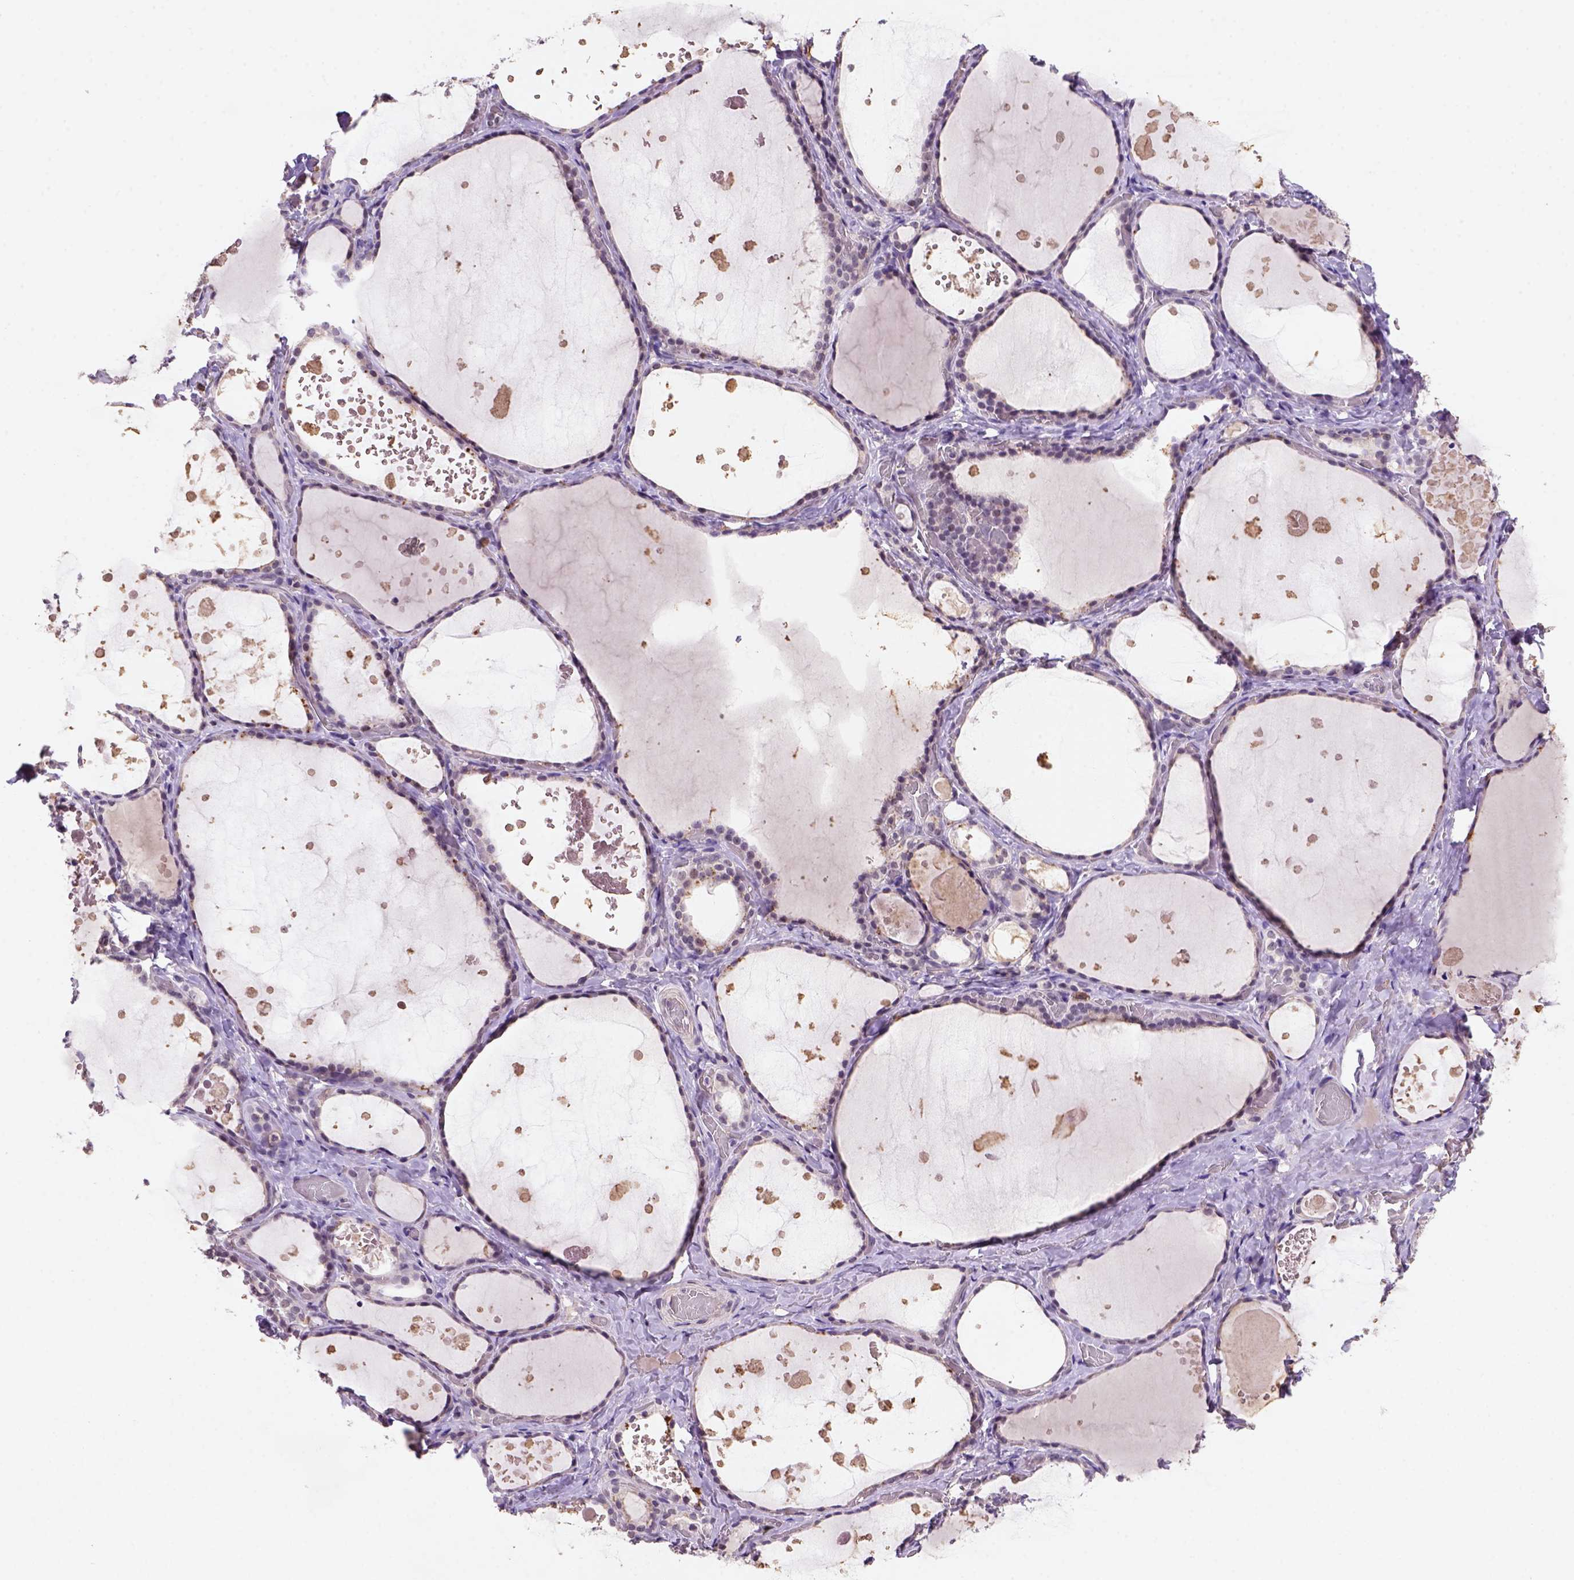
{"staining": {"intensity": "weak", "quantity": "25%-75%", "location": "cytoplasmic/membranous,nuclear"}, "tissue": "thyroid gland", "cell_type": "Glandular cells", "image_type": "normal", "snomed": [{"axis": "morphology", "description": "Normal tissue, NOS"}, {"axis": "topography", "description": "Thyroid gland"}], "caption": "Immunohistochemistry photomicrograph of normal thyroid gland: thyroid gland stained using immunohistochemistry reveals low levels of weak protein expression localized specifically in the cytoplasmic/membranous,nuclear of glandular cells, appearing as a cytoplasmic/membranous,nuclear brown color.", "gene": "SCML4", "patient": {"sex": "female", "age": 56}}